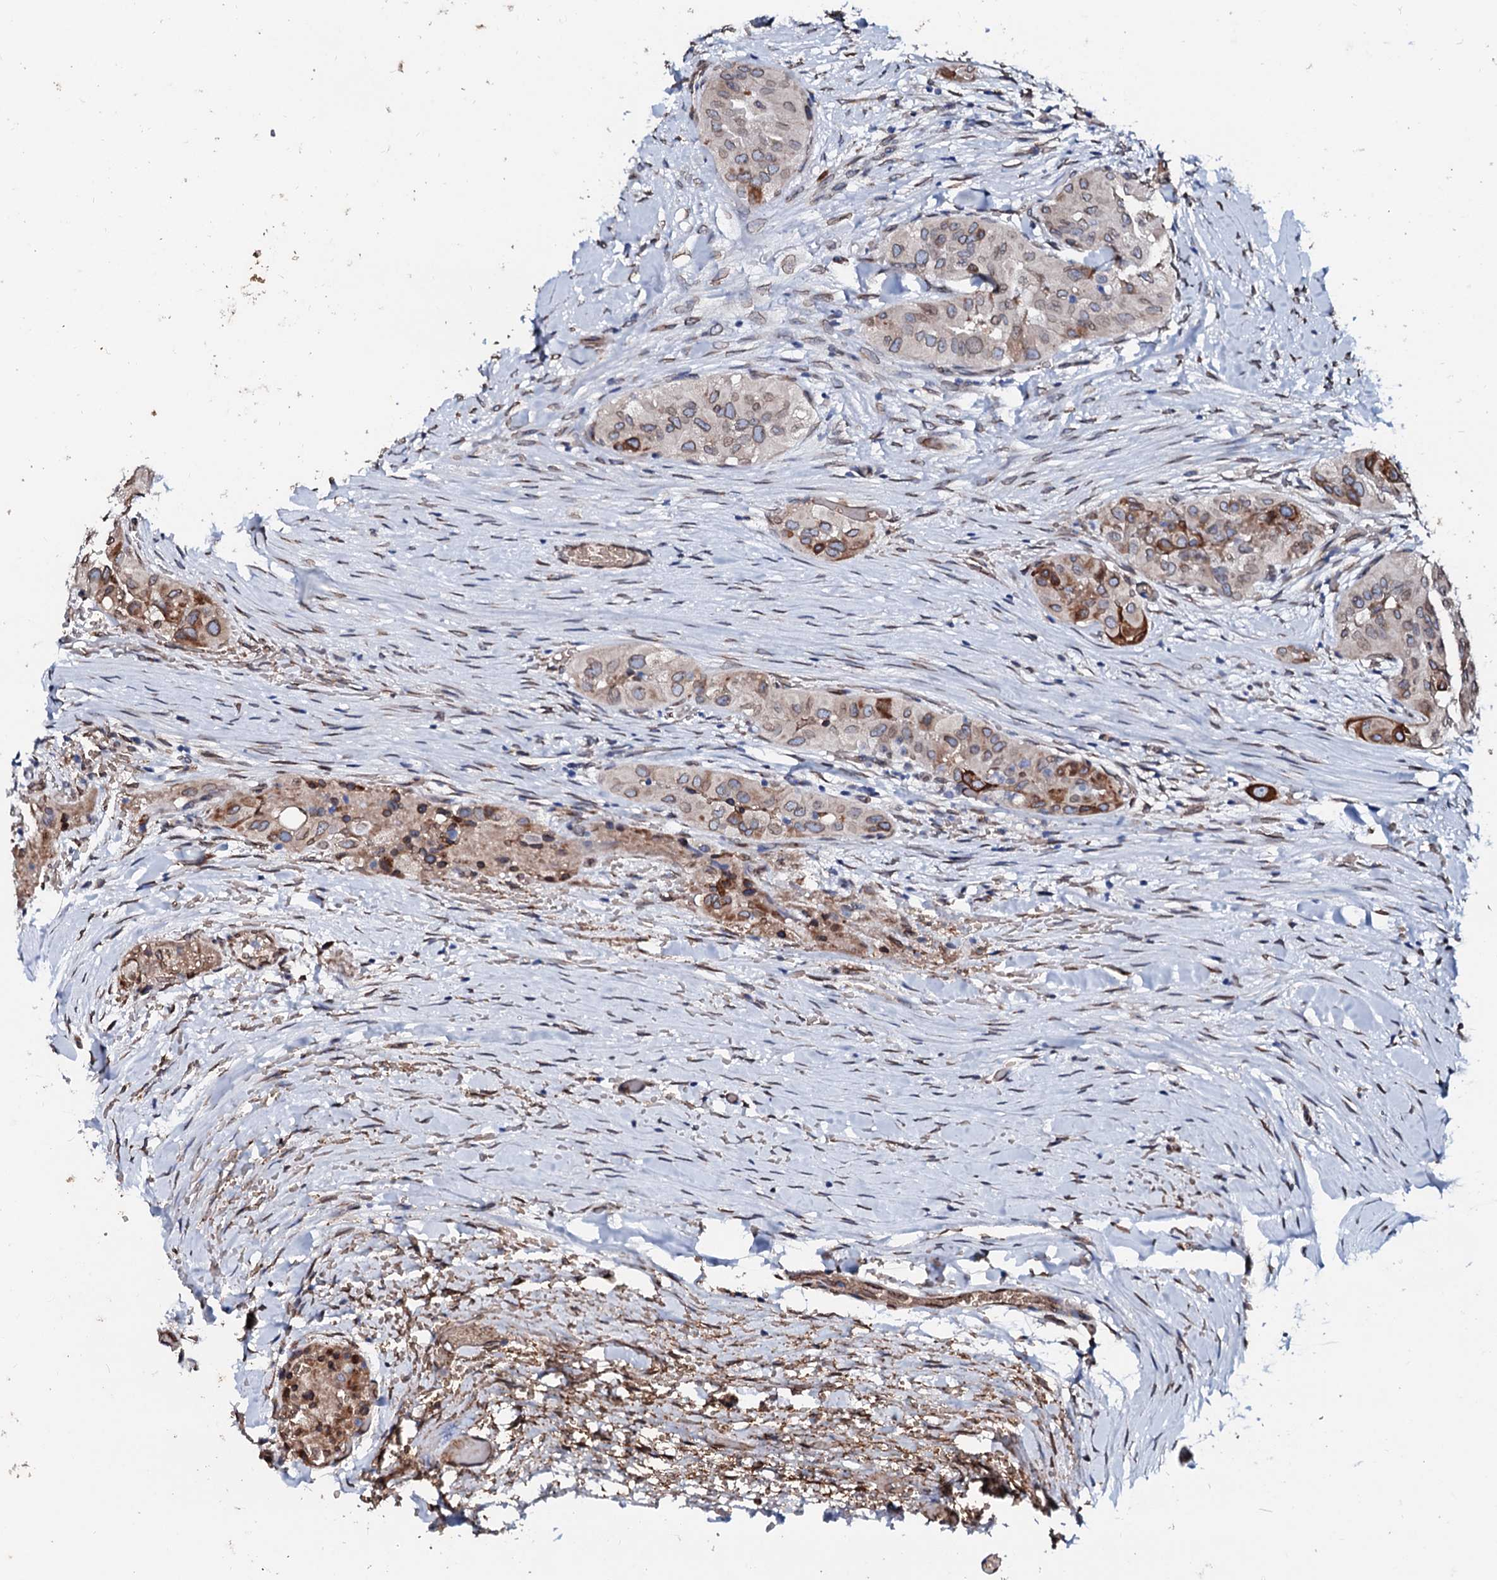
{"staining": {"intensity": "moderate", "quantity": "<25%", "location": "cytoplasmic/membranous"}, "tissue": "thyroid cancer", "cell_type": "Tumor cells", "image_type": "cancer", "snomed": [{"axis": "morphology", "description": "Papillary adenocarcinoma, NOS"}, {"axis": "topography", "description": "Thyroid gland"}], "caption": "IHC staining of thyroid papillary adenocarcinoma, which demonstrates low levels of moderate cytoplasmic/membranous staining in about <25% of tumor cells indicating moderate cytoplasmic/membranous protein positivity. The staining was performed using DAB (brown) for protein detection and nuclei were counterstained in hematoxylin (blue).", "gene": "NRP2", "patient": {"sex": "female", "age": 59}}